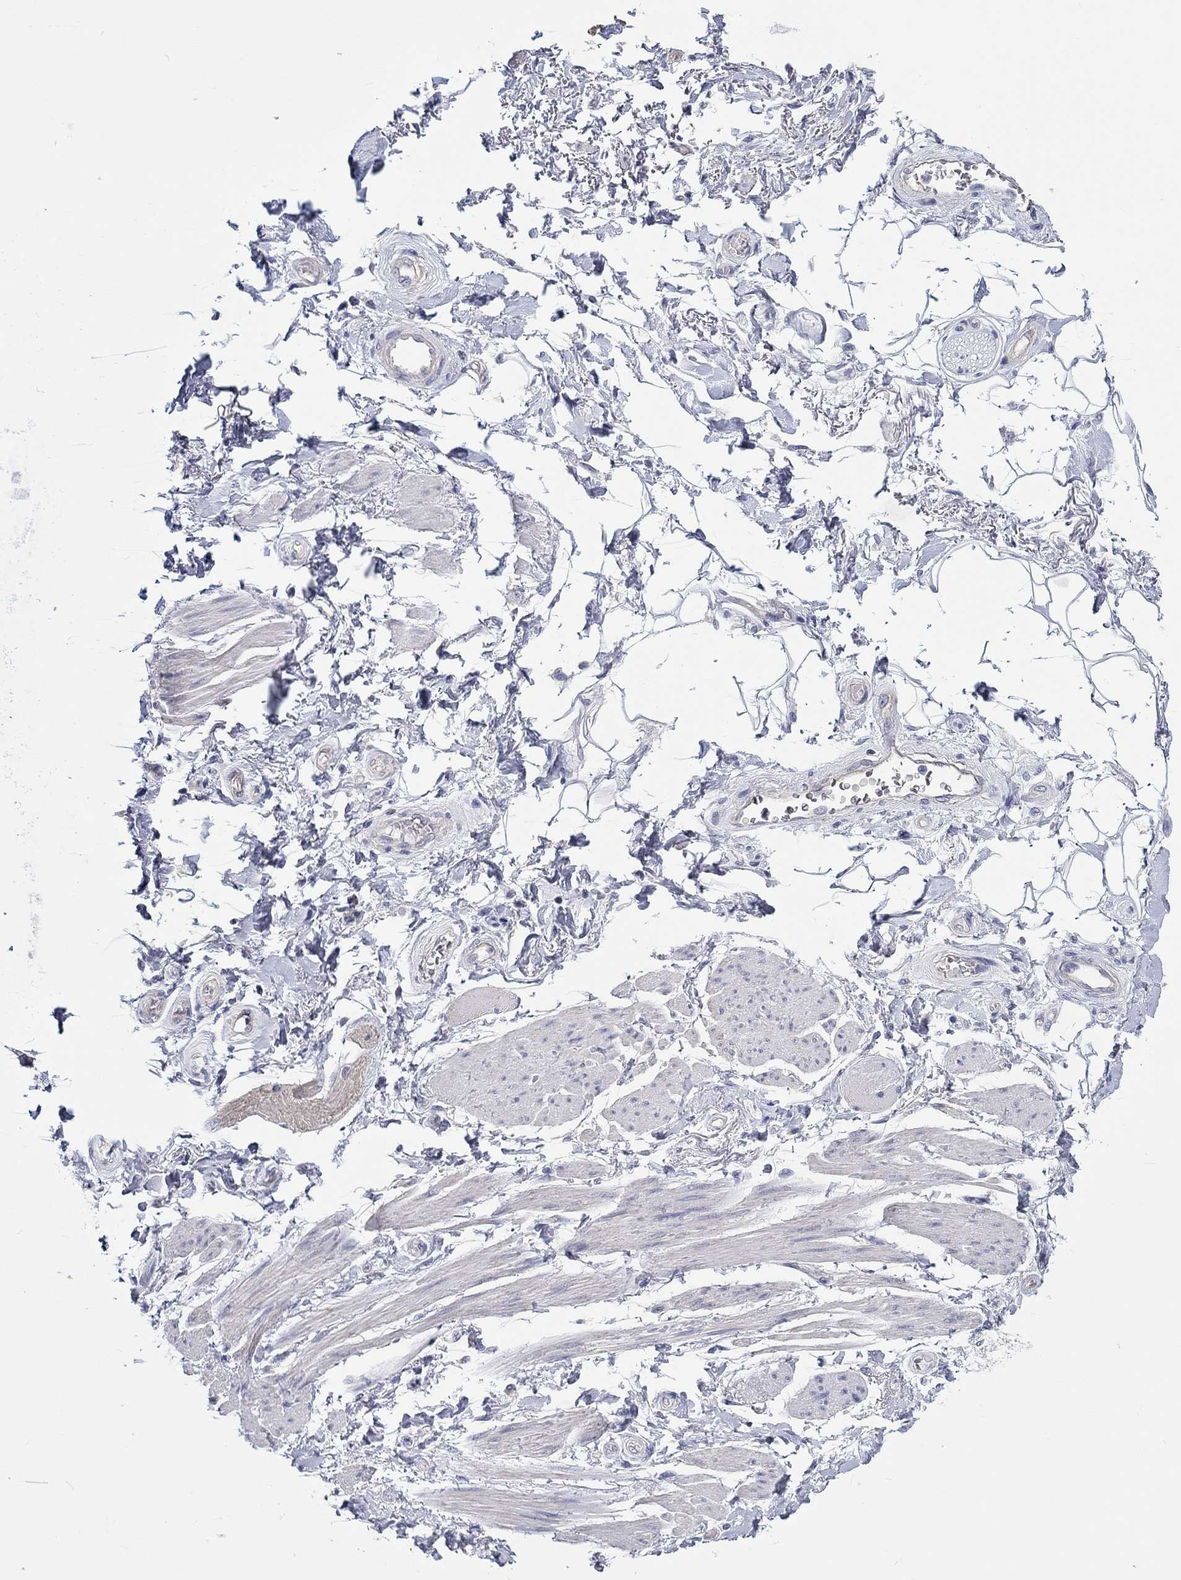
{"staining": {"intensity": "negative", "quantity": "none", "location": "none"}, "tissue": "adipose tissue", "cell_type": "Adipocytes", "image_type": "normal", "snomed": [{"axis": "morphology", "description": "Normal tissue, NOS"}, {"axis": "topography", "description": "Skeletal muscle"}, {"axis": "topography", "description": "Anal"}, {"axis": "topography", "description": "Peripheral nerve tissue"}], "caption": "Human adipose tissue stained for a protein using immunohistochemistry (IHC) displays no staining in adipocytes.", "gene": "CRYGD", "patient": {"sex": "male", "age": 53}}